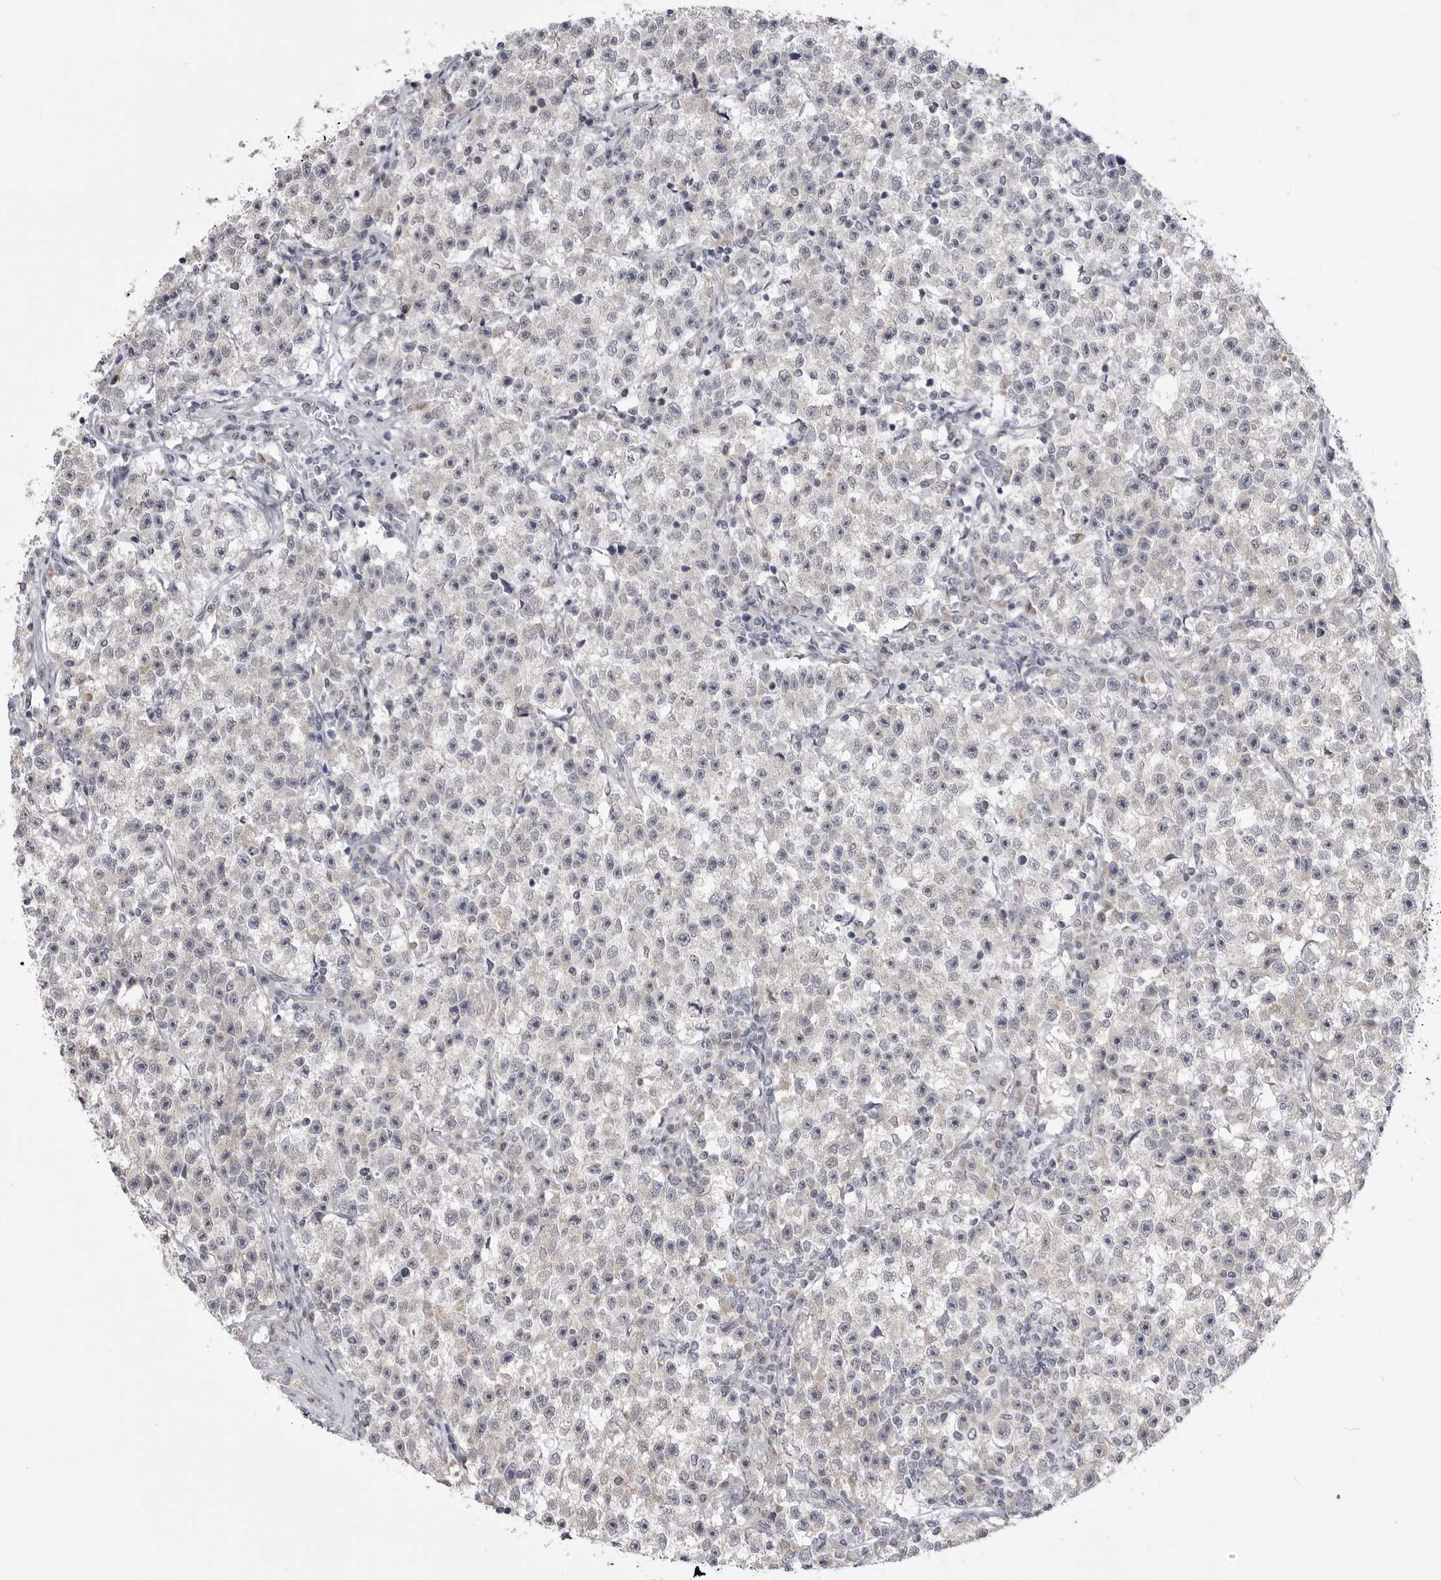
{"staining": {"intensity": "negative", "quantity": "none", "location": "none"}, "tissue": "testis cancer", "cell_type": "Tumor cells", "image_type": "cancer", "snomed": [{"axis": "morphology", "description": "Seminoma, NOS"}, {"axis": "topography", "description": "Testis"}], "caption": "A micrograph of testis seminoma stained for a protein displays no brown staining in tumor cells.", "gene": "FH", "patient": {"sex": "male", "age": 22}}